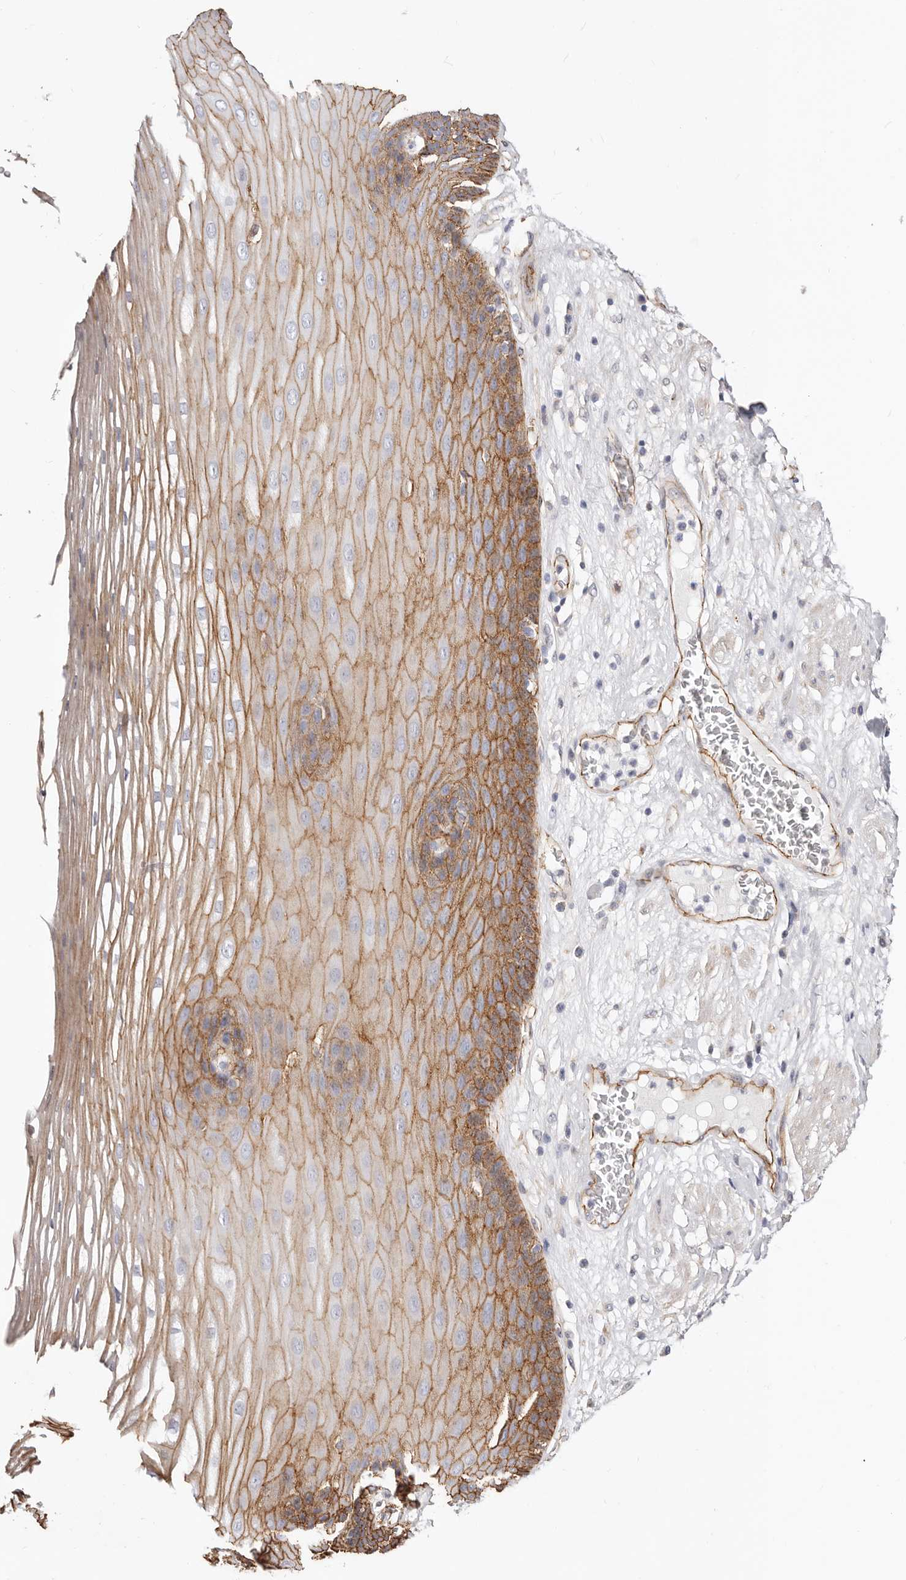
{"staining": {"intensity": "strong", "quantity": ">75%", "location": "cytoplasmic/membranous"}, "tissue": "esophagus", "cell_type": "Squamous epithelial cells", "image_type": "normal", "snomed": [{"axis": "morphology", "description": "Normal tissue, NOS"}, {"axis": "topography", "description": "Esophagus"}], "caption": "Protein analysis of benign esophagus demonstrates strong cytoplasmic/membranous staining in about >75% of squamous epithelial cells.", "gene": "CTNNB1", "patient": {"sex": "male", "age": 62}}